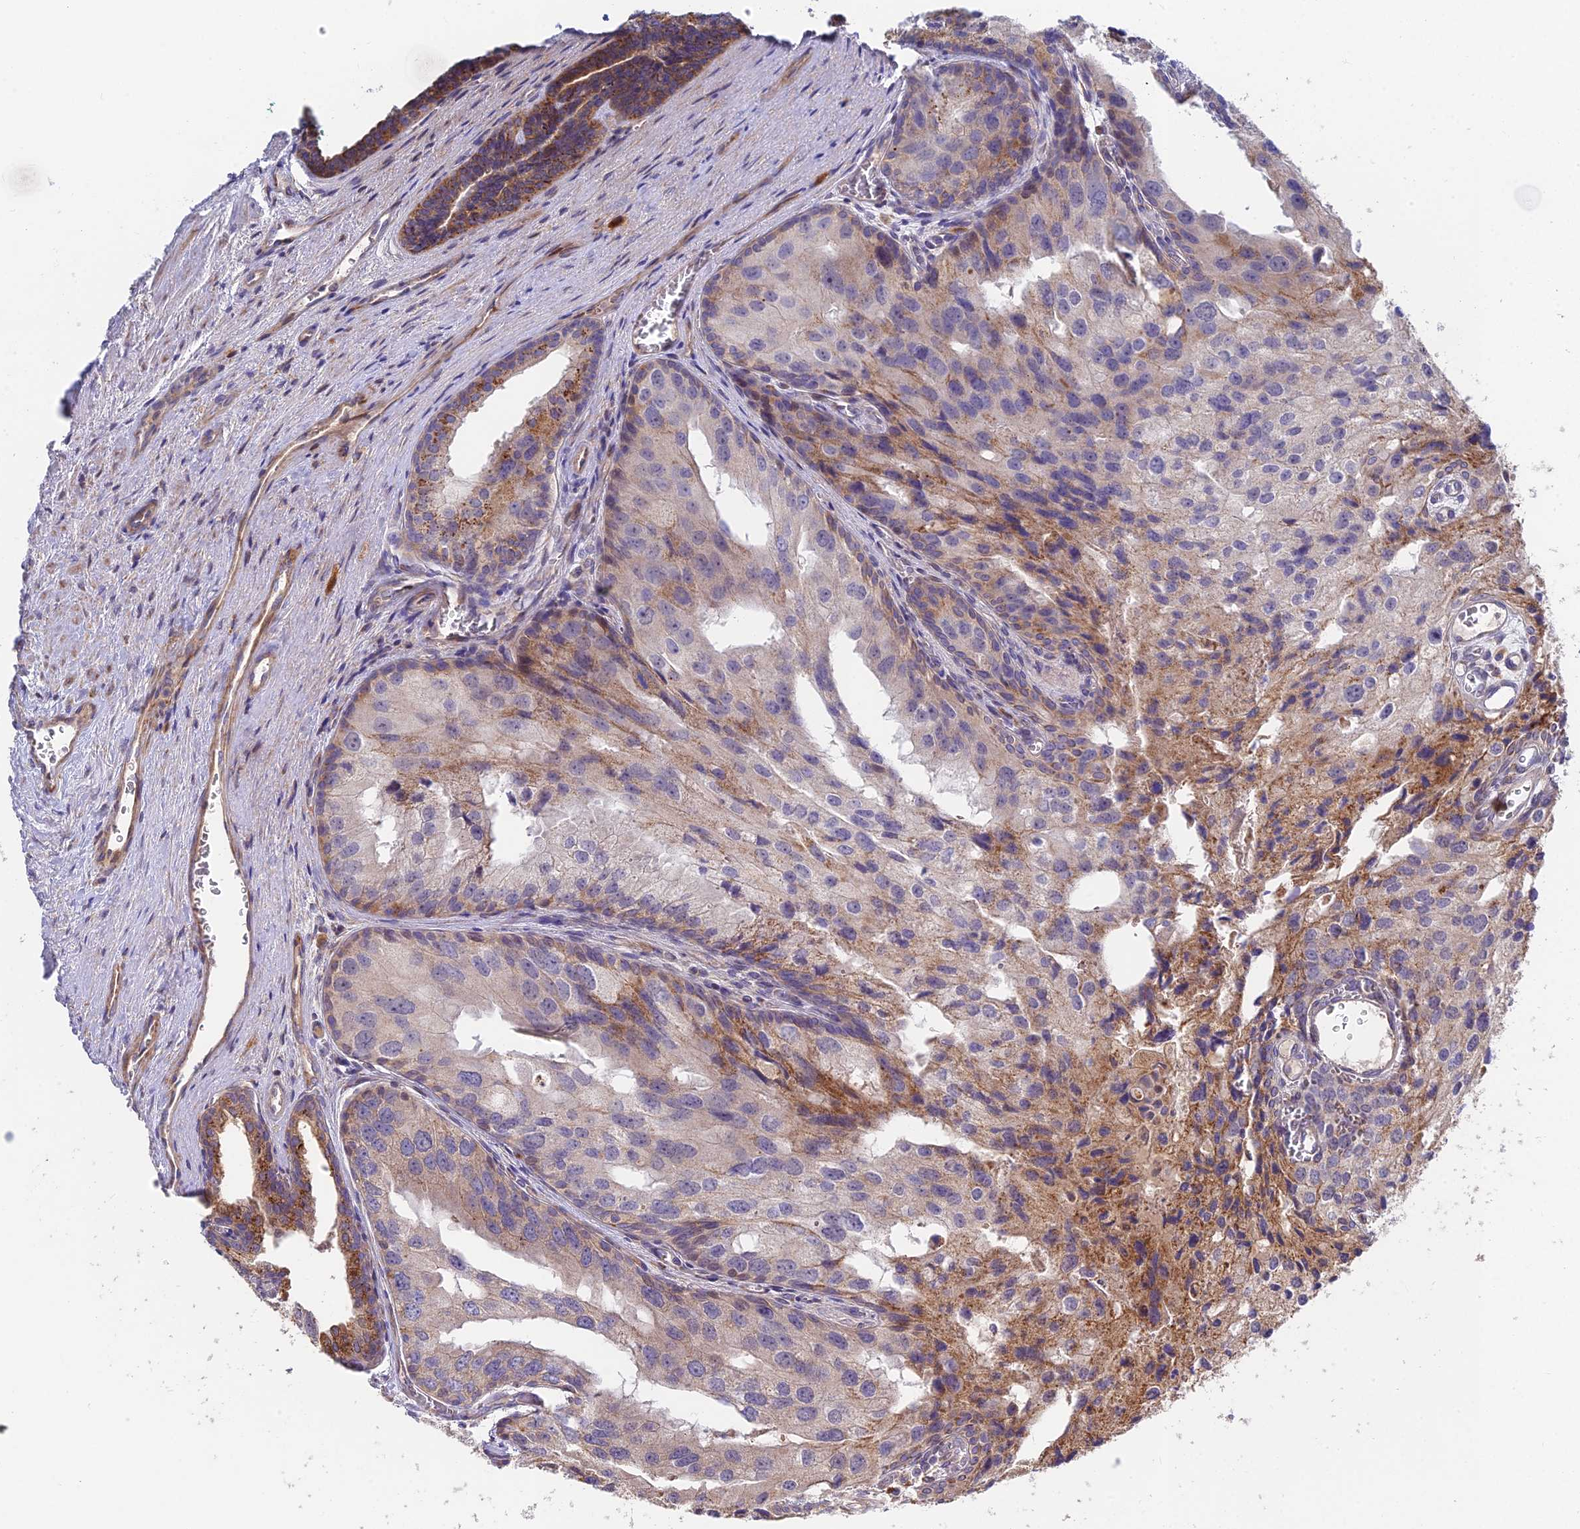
{"staining": {"intensity": "moderate", "quantity": "<25%", "location": "cytoplasmic/membranous"}, "tissue": "prostate cancer", "cell_type": "Tumor cells", "image_type": "cancer", "snomed": [{"axis": "morphology", "description": "Adenocarcinoma, High grade"}, {"axis": "topography", "description": "Prostate"}], "caption": "Prostate cancer stained for a protein (brown) shows moderate cytoplasmic/membranous positive positivity in about <25% of tumor cells.", "gene": "FUOM", "patient": {"sex": "male", "age": 62}}